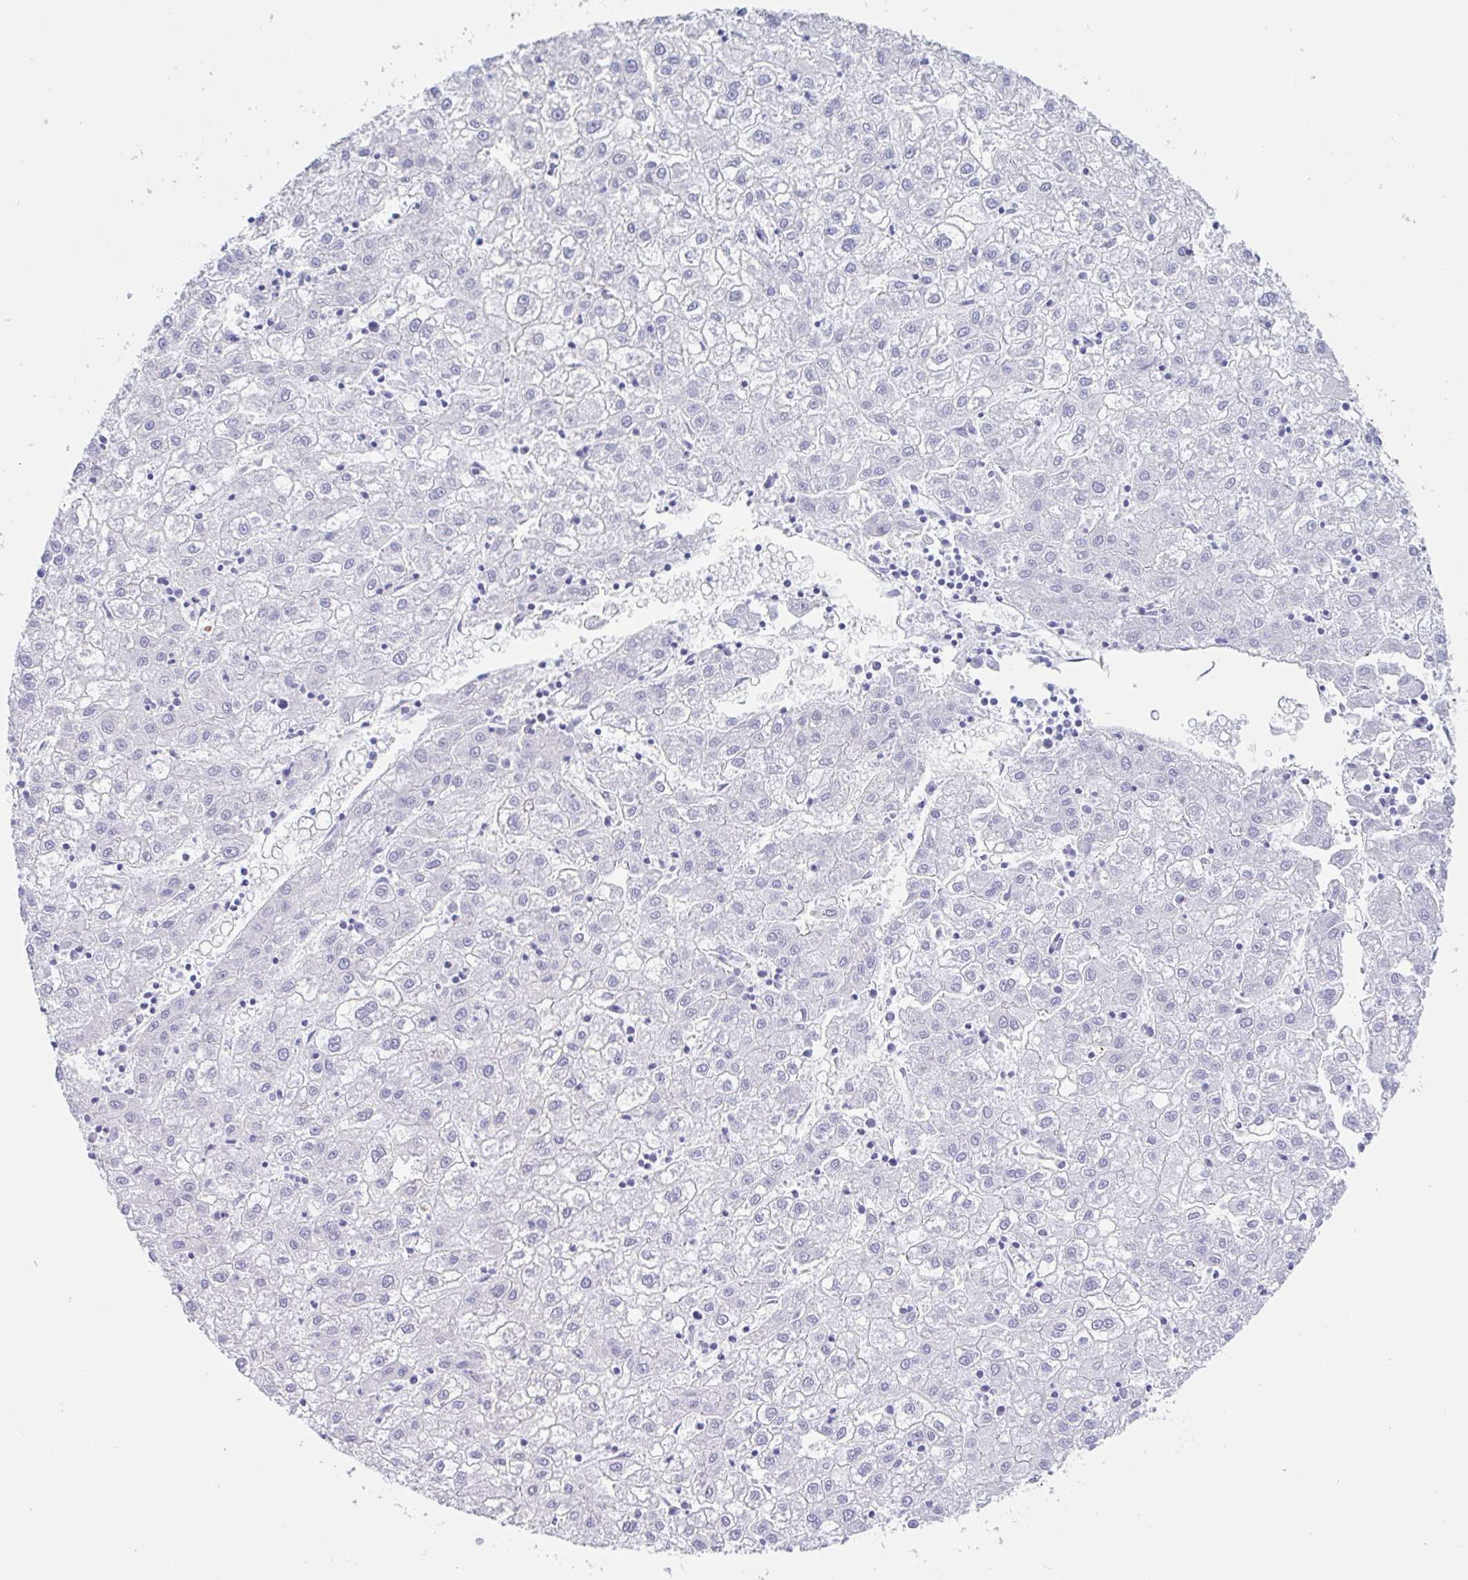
{"staining": {"intensity": "negative", "quantity": "none", "location": "none"}, "tissue": "liver cancer", "cell_type": "Tumor cells", "image_type": "cancer", "snomed": [{"axis": "morphology", "description": "Carcinoma, Hepatocellular, NOS"}, {"axis": "topography", "description": "Liver"}], "caption": "Tumor cells are negative for protein expression in human hepatocellular carcinoma (liver). The staining was performed using DAB to visualize the protein expression in brown, while the nuclei were stained in blue with hematoxylin (Magnification: 20x).", "gene": "OR6N2", "patient": {"sex": "male", "age": 72}}